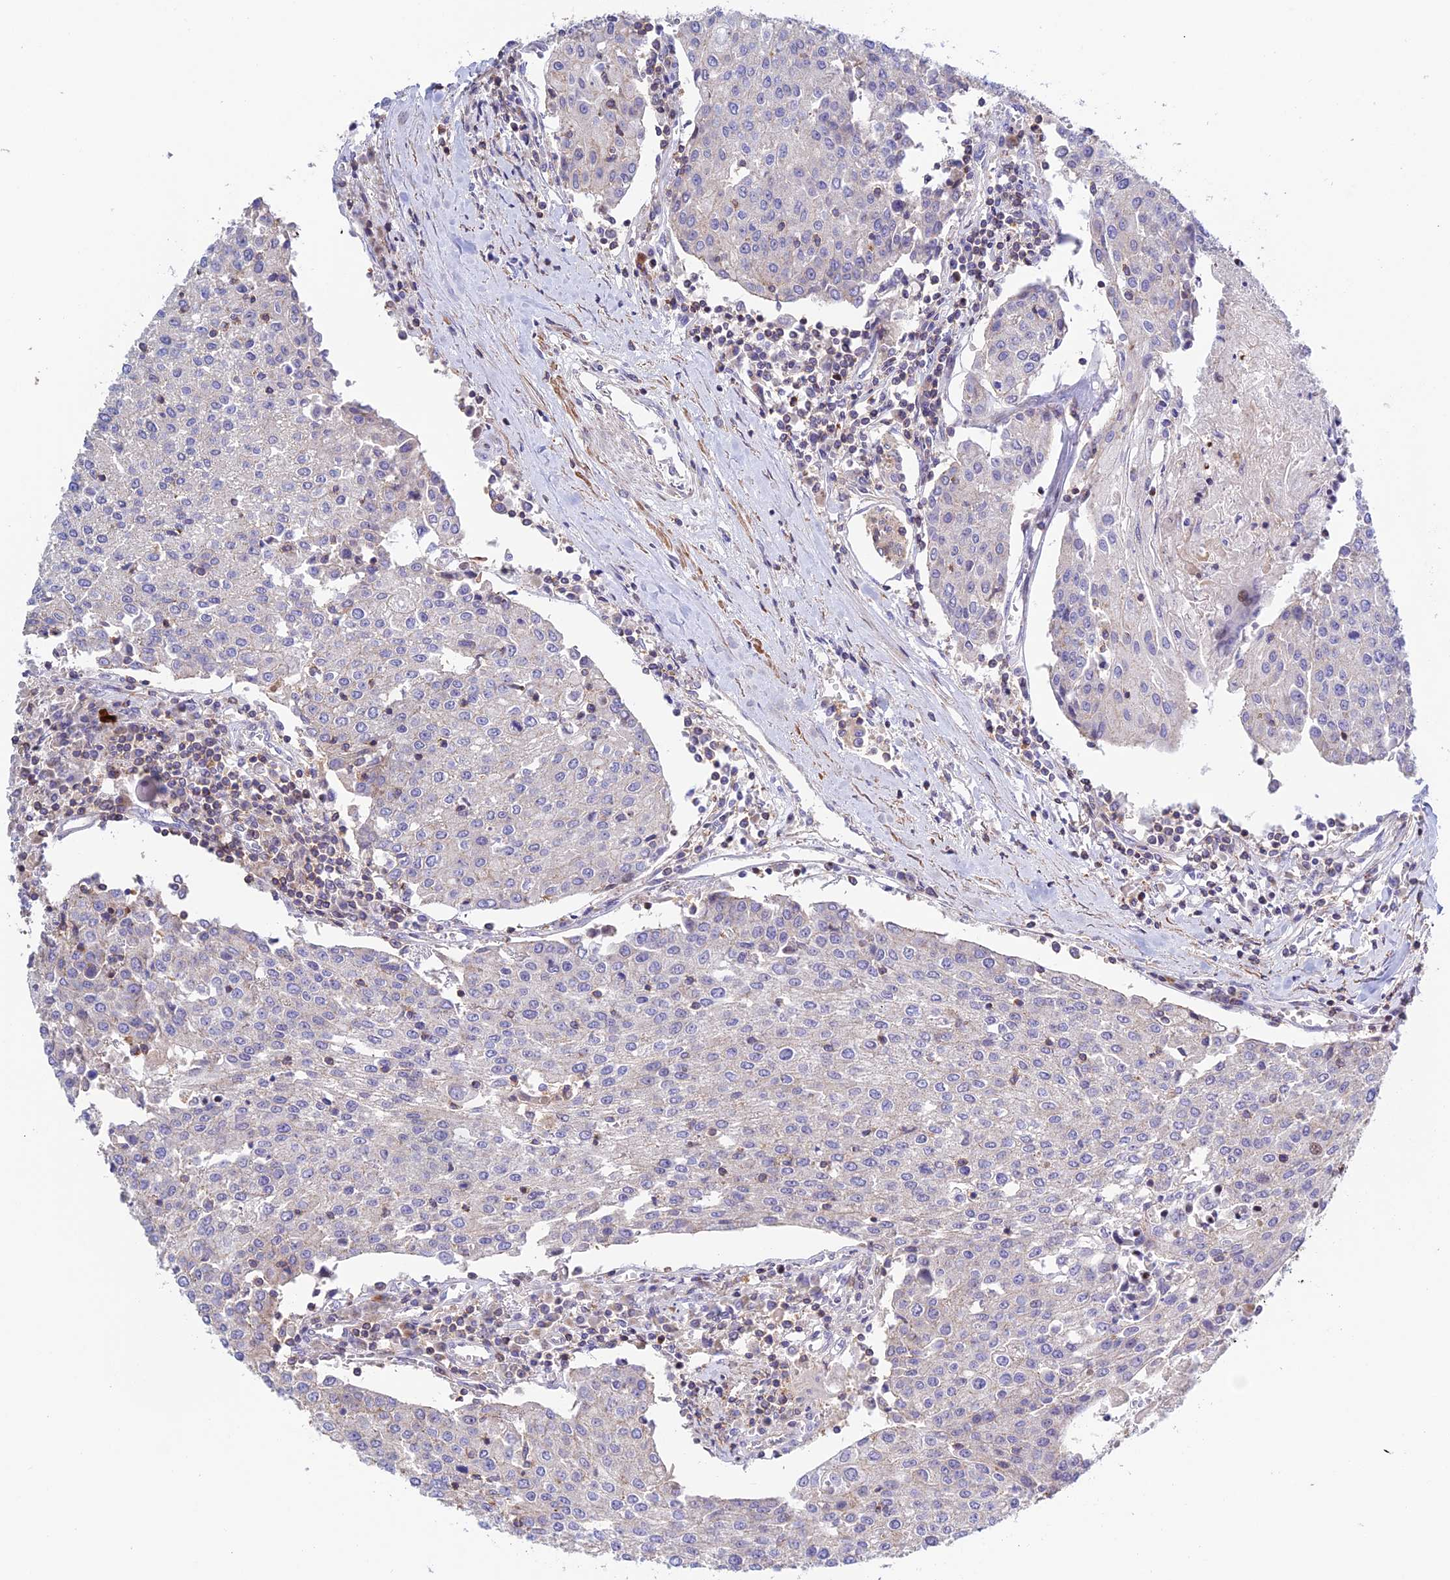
{"staining": {"intensity": "negative", "quantity": "none", "location": "none"}, "tissue": "urothelial cancer", "cell_type": "Tumor cells", "image_type": "cancer", "snomed": [{"axis": "morphology", "description": "Urothelial carcinoma, High grade"}, {"axis": "topography", "description": "Urinary bladder"}], "caption": "High magnification brightfield microscopy of urothelial cancer stained with DAB (brown) and counterstained with hematoxylin (blue): tumor cells show no significant staining. (DAB immunohistochemistry with hematoxylin counter stain).", "gene": "PRIM1", "patient": {"sex": "female", "age": 85}}